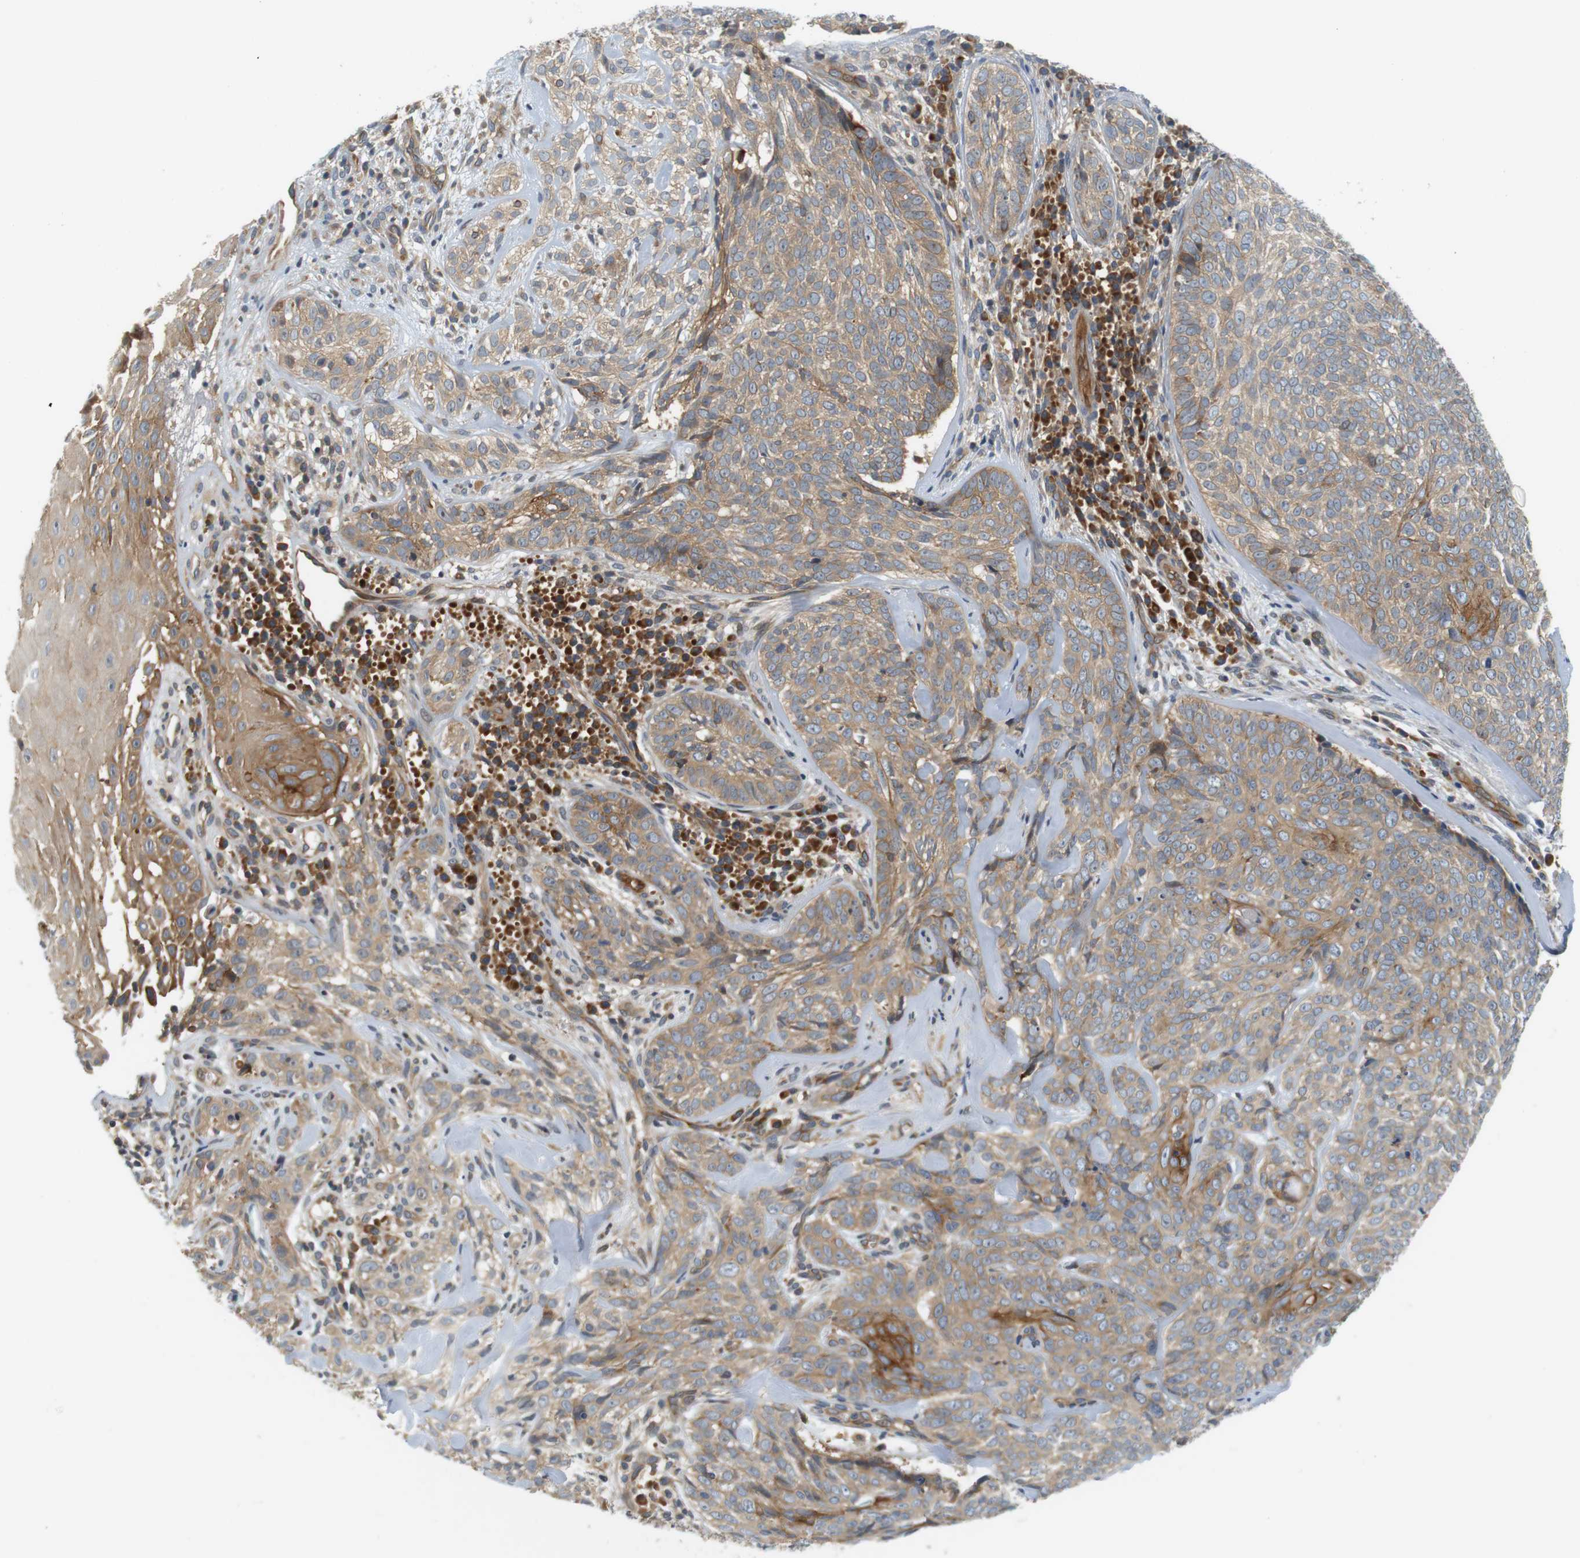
{"staining": {"intensity": "weak", "quantity": ">75%", "location": "cytoplasmic/membranous"}, "tissue": "skin cancer", "cell_type": "Tumor cells", "image_type": "cancer", "snomed": [{"axis": "morphology", "description": "Basal cell carcinoma"}, {"axis": "topography", "description": "Skin"}], "caption": "A low amount of weak cytoplasmic/membranous positivity is seen in about >75% of tumor cells in skin cancer tissue.", "gene": "SH3GLB1", "patient": {"sex": "male", "age": 72}}